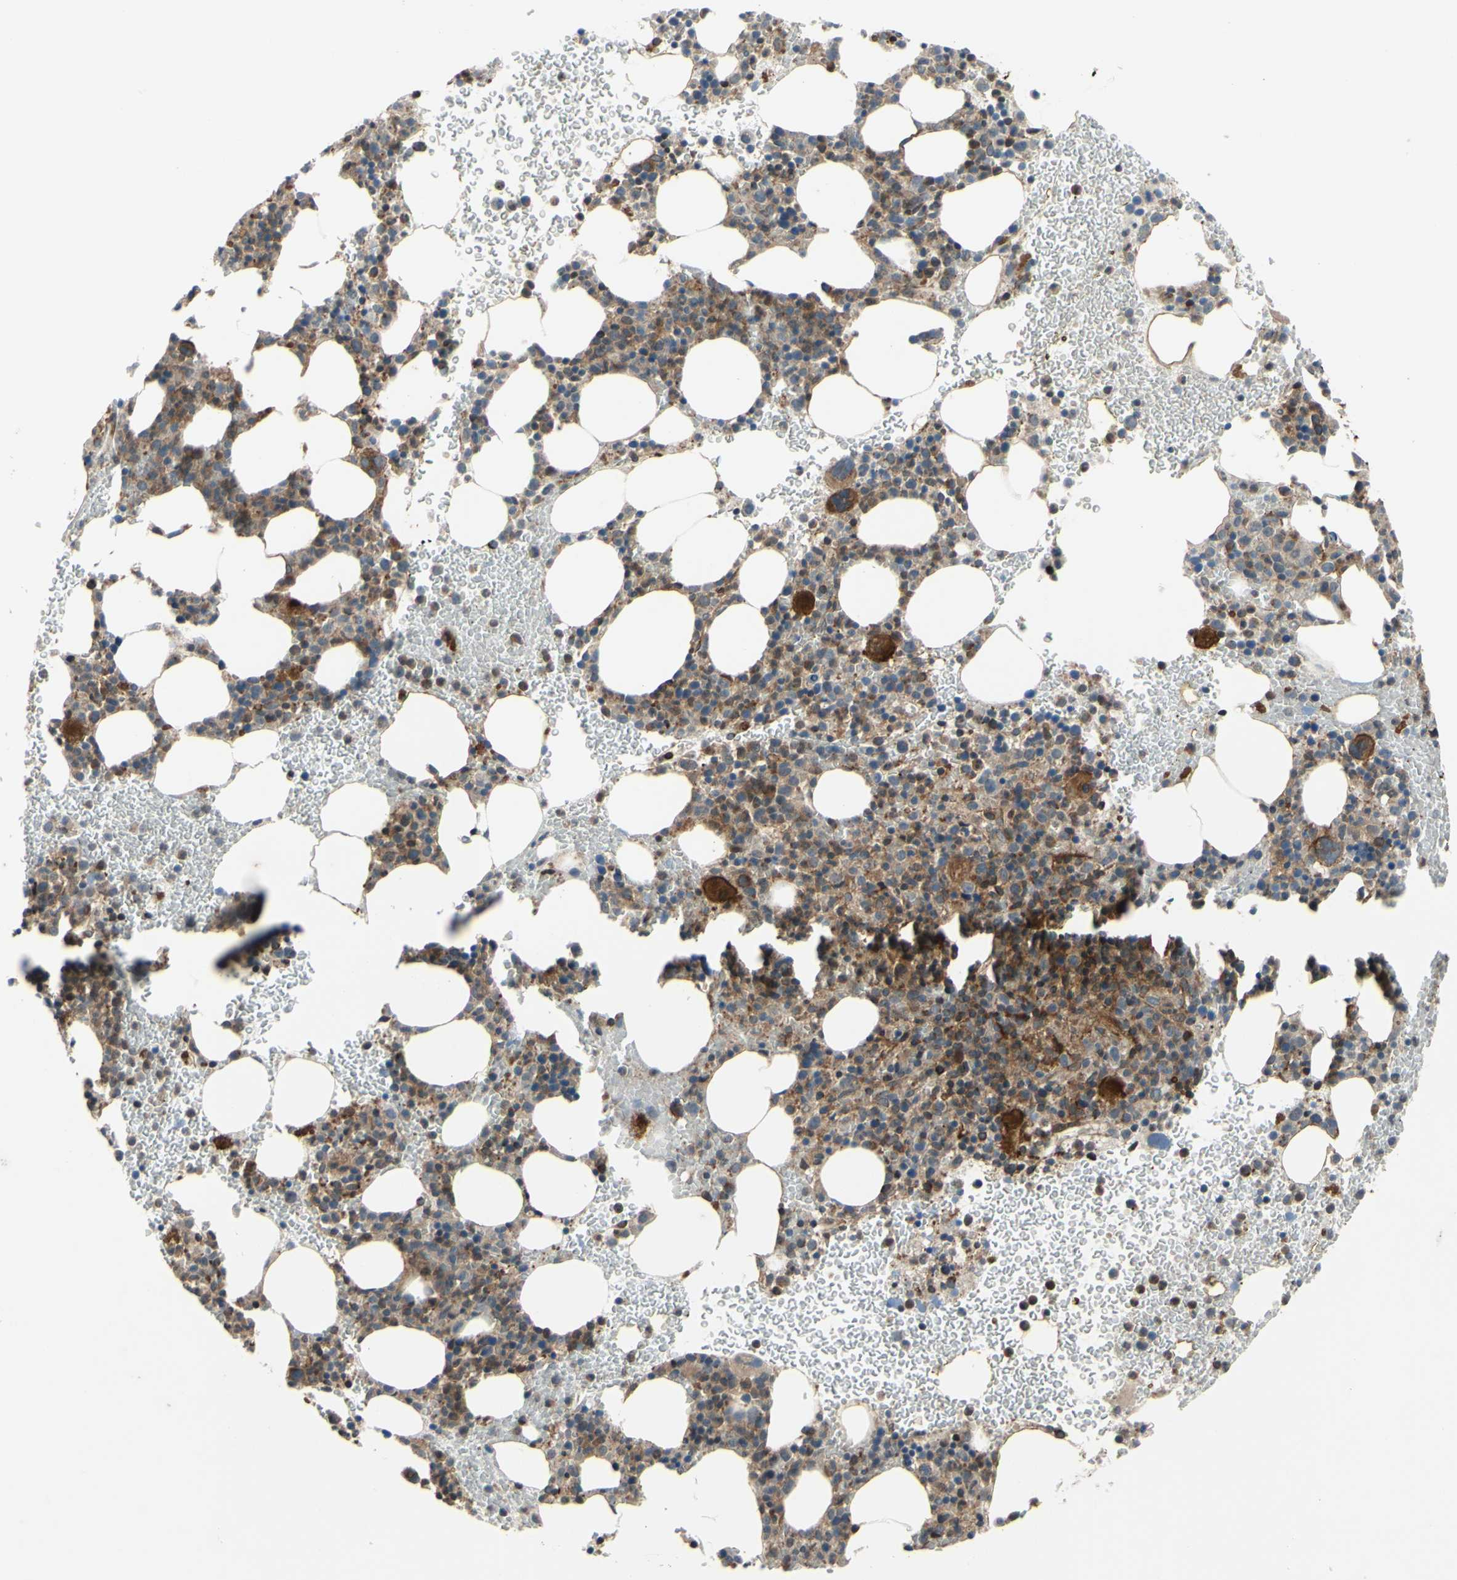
{"staining": {"intensity": "moderate", "quantity": ">75%", "location": "cytoplasmic/membranous"}, "tissue": "bone marrow", "cell_type": "Hematopoietic cells", "image_type": "normal", "snomed": [{"axis": "morphology", "description": "Normal tissue, NOS"}, {"axis": "morphology", "description": "Inflammation, NOS"}, {"axis": "topography", "description": "Bone marrow"}], "caption": "Bone marrow stained with IHC reveals moderate cytoplasmic/membranous expression in about >75% of hematopoietic cells.", "gene": "PRAF2", "patient": {"sex": "female", "age": 54}}